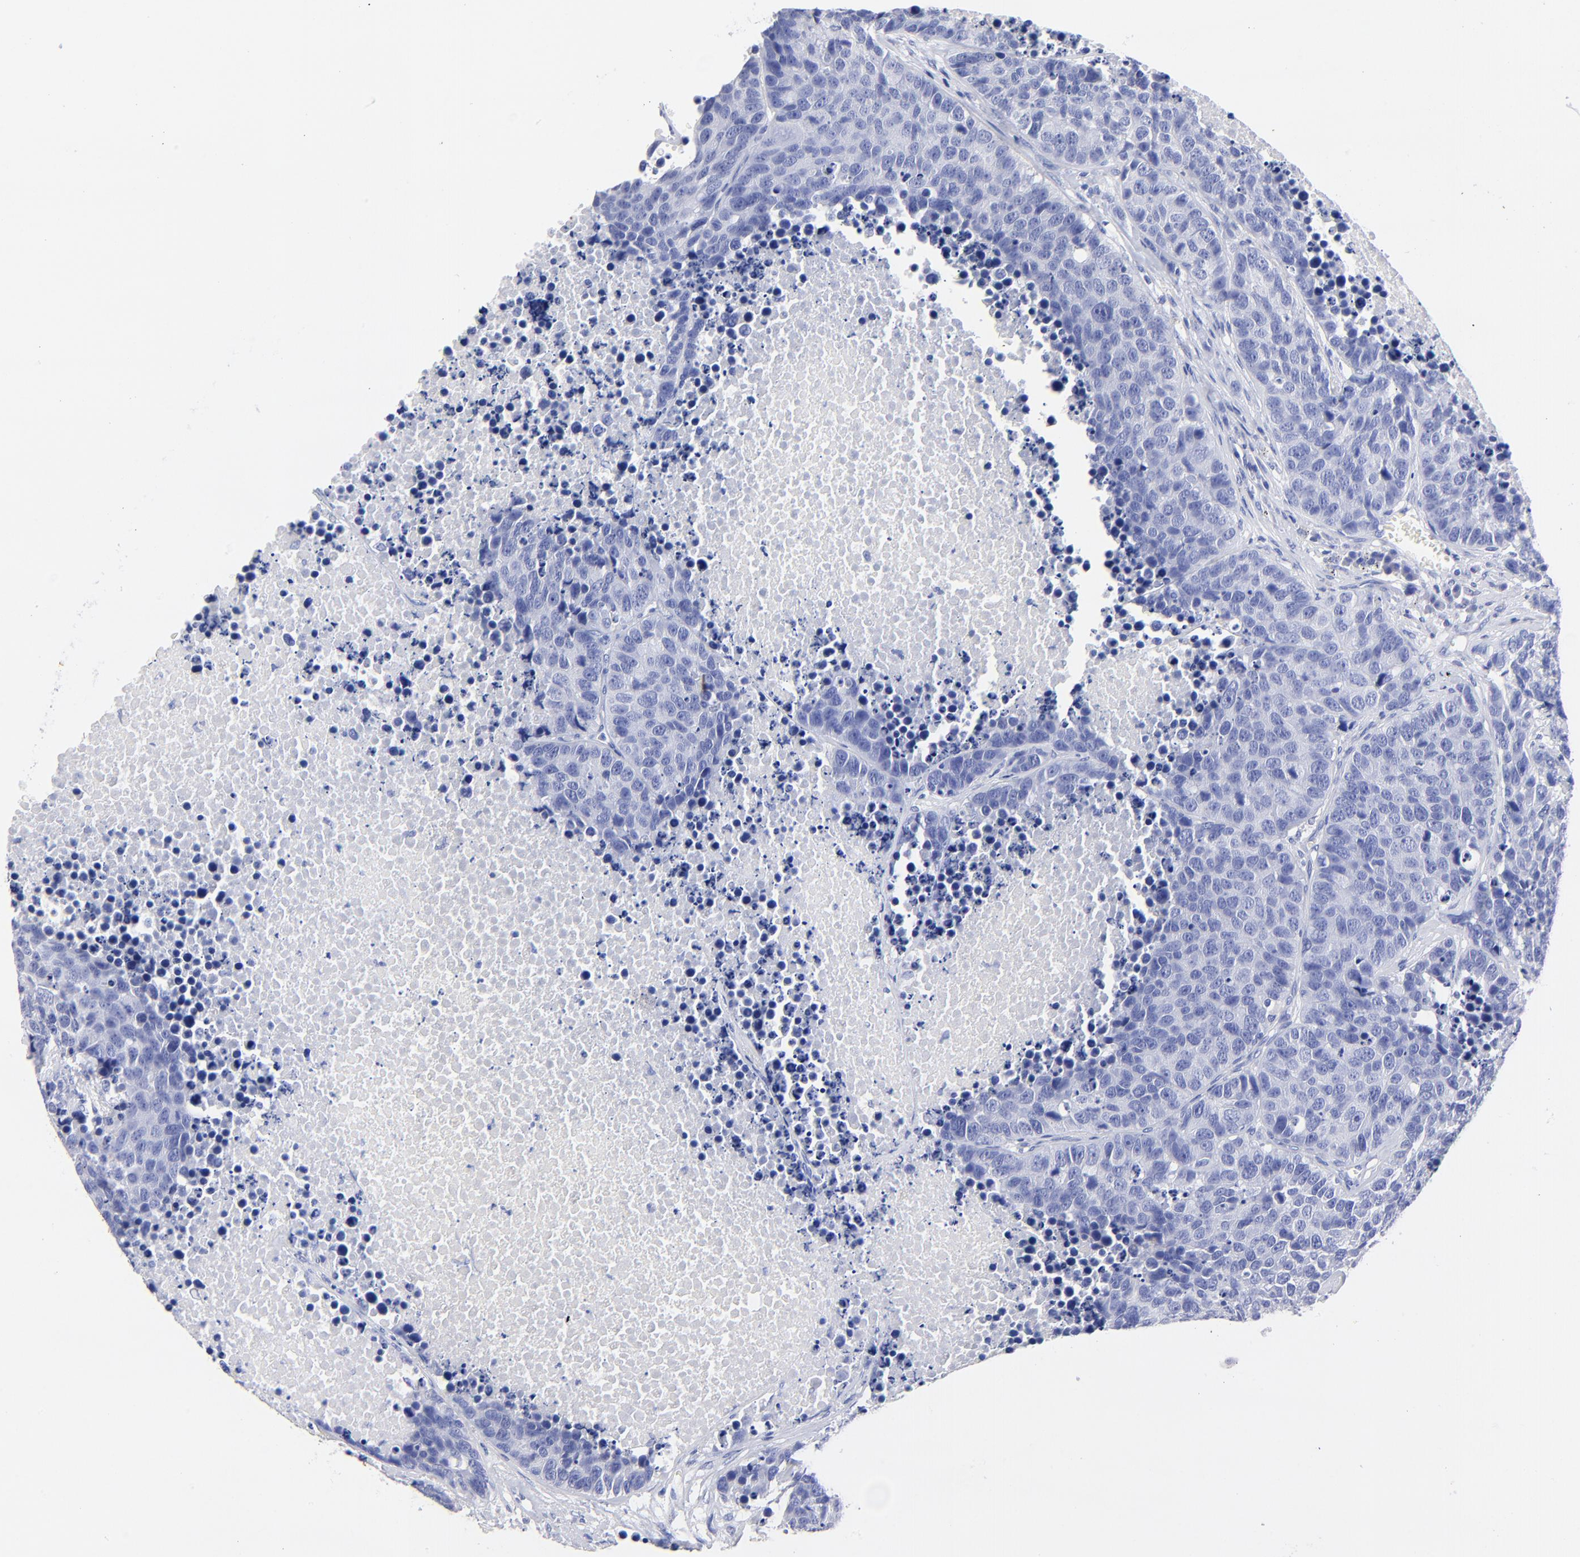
{"staining": {"intensity": "negative", "quantity": "none", "location": "none"}, "tissue": "carcinoid", "cell_type": "Tumor cells", "image_type": "cancer", "snomed": [{"axis": "morphology", "description": "Carcinoid, malignant, NOS"}, {"axis": "topography", "description": "Lung"}], "caption": "Tumor cells are negative for protein expression in human malignant carcinoid.", "gene": "HORMAD2", "patient": {"sex": "male", "age": 60}}